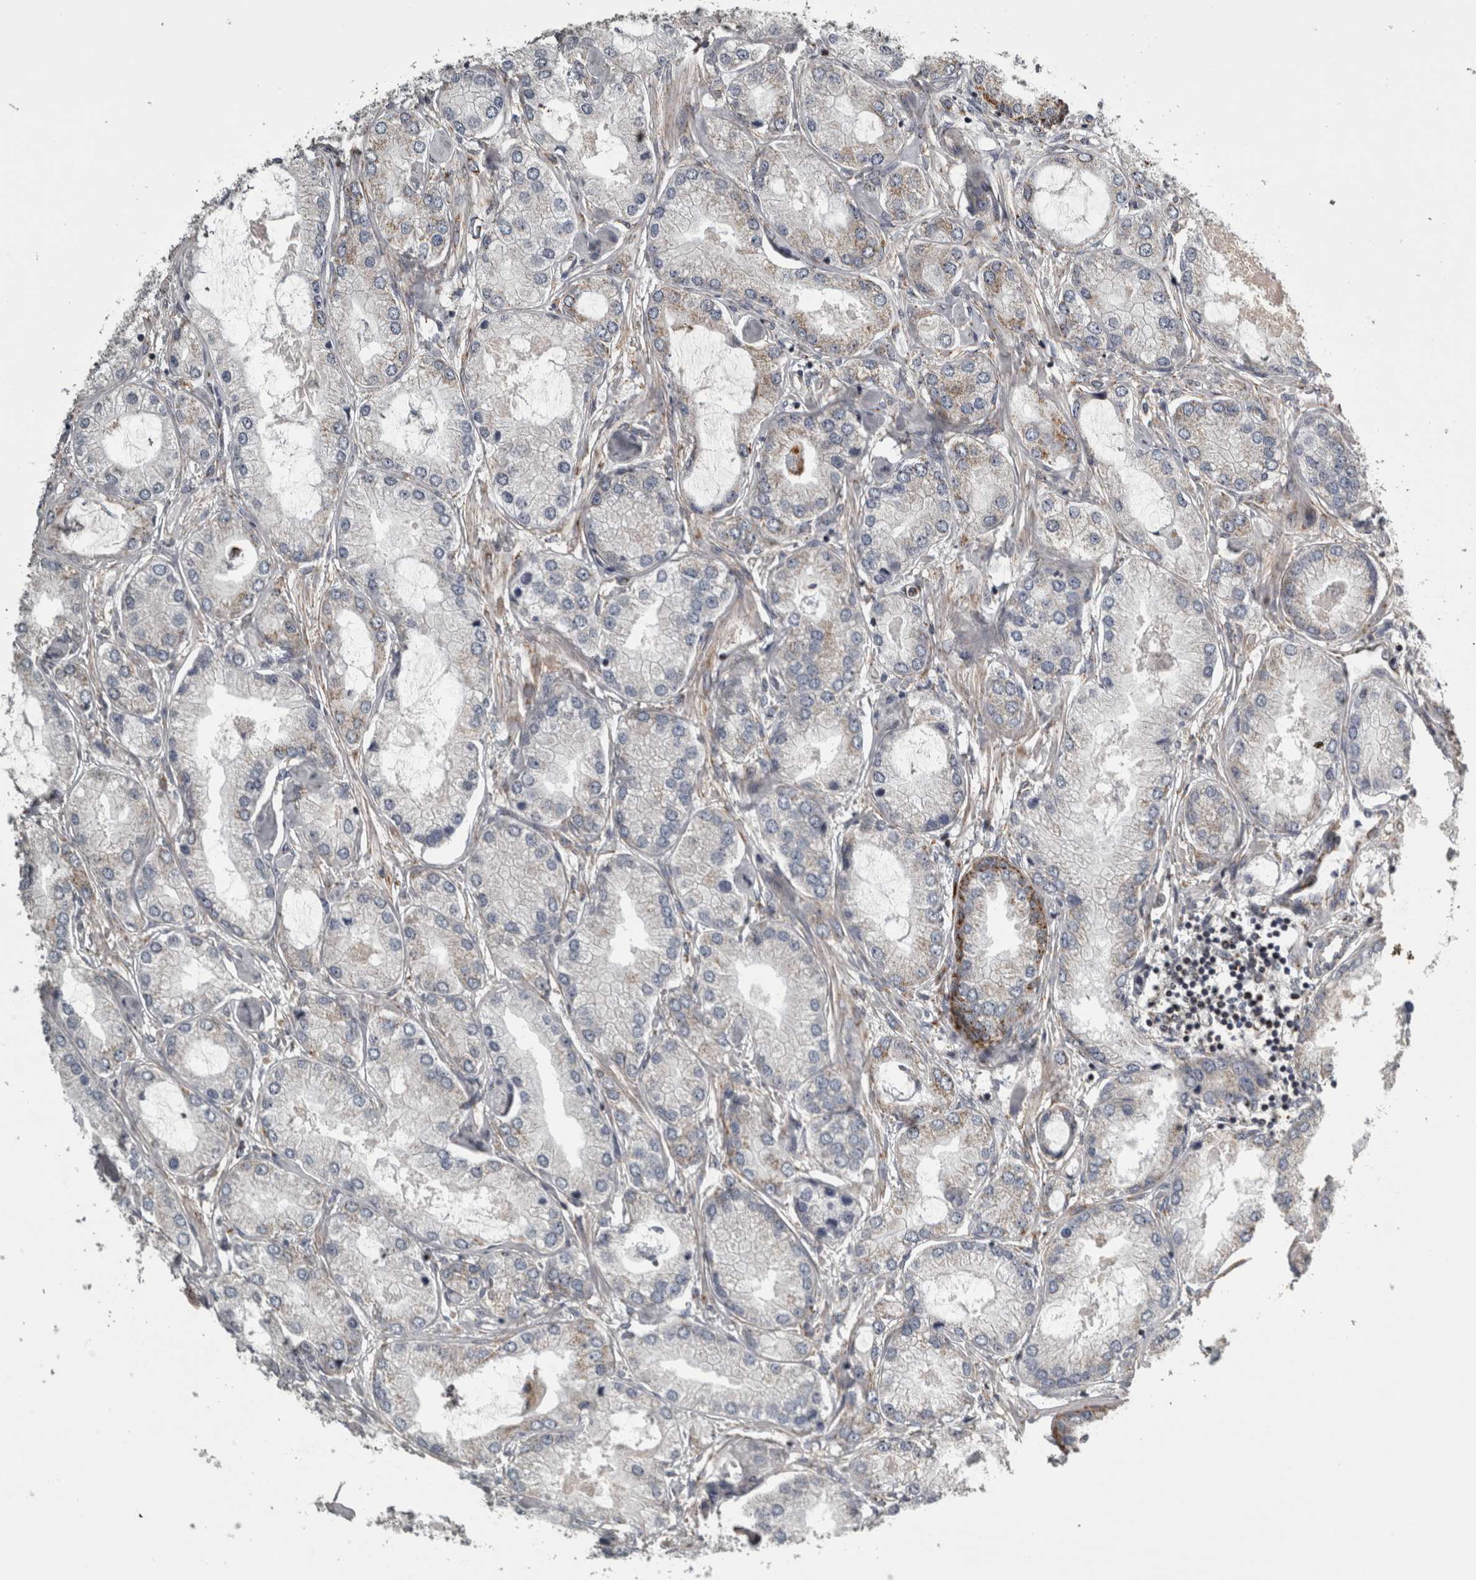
{"staining": {"intensity": "weak", "quantity": "<25%", "location": "cytoplasmic/membranous"}, "tissue": "prostate cancer", "cell_type": "Tumor cells", "image_type": "cancer", "snomed": [{"axis": "morphology", "description": "Adenocarcinoma, Low grade"}, {"axis": "topography", "description": "Prostate"}], "caption": "Photomicrograph shows no significant protein expression in tumor cells of prostate cancer.", "gene": "FRK", "patient": {"sex": "male", "age": 62}}